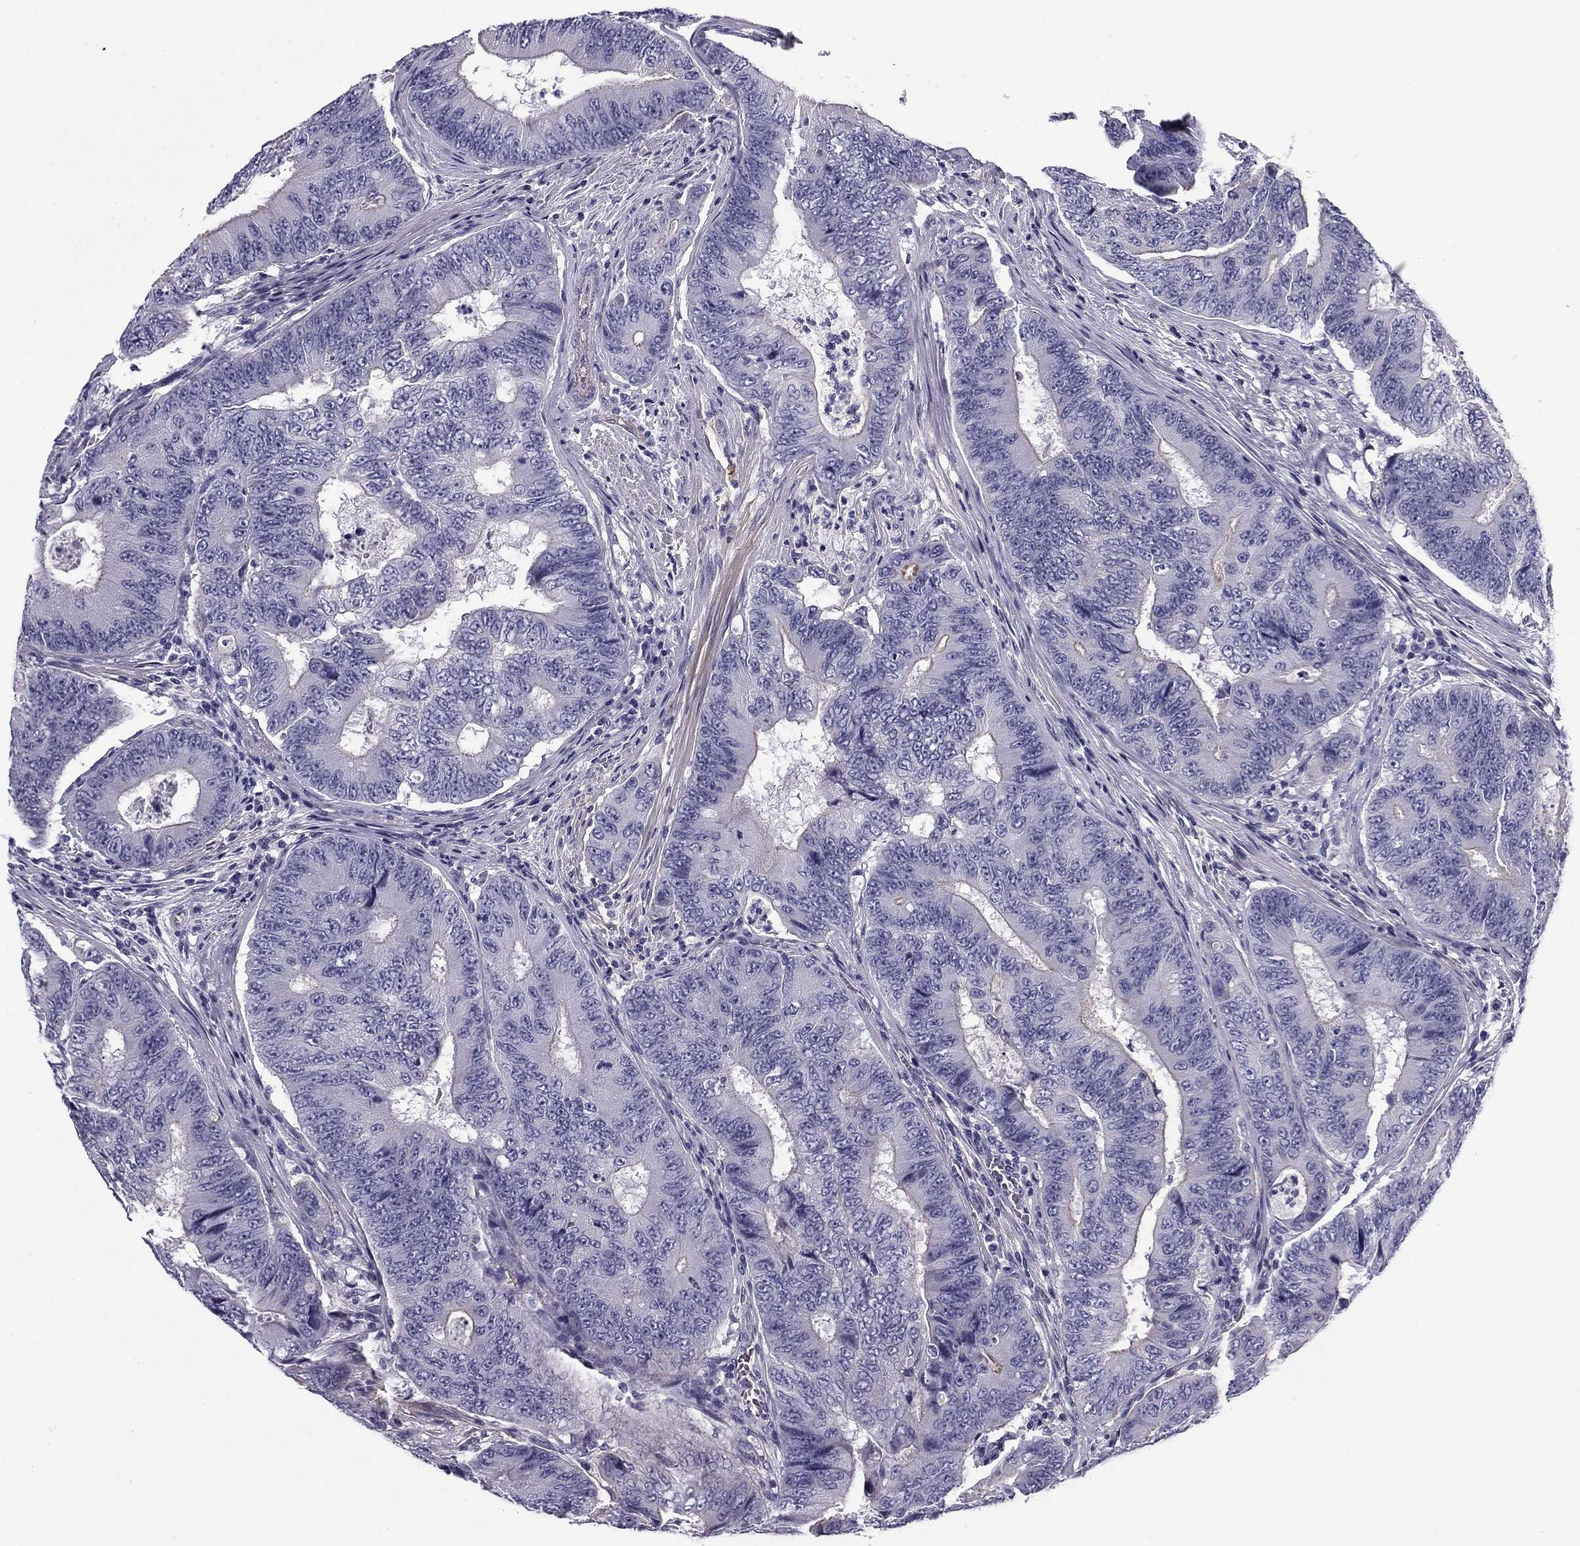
{"staining": {"intensity": "negative", "quantity": "none", "location": "none"}, "tissue": "colorectal cancer", "cell_type": "Tumor cells", "image_type": "cancer", "snomed": [{"axis": "morphology", "description": "Adenocarcinoma, NOS"}, {"axis": "topography", "description": "Colon"}], "caption": "Colorectal adenocarcinoma was stained to show a protein in brown. There is no significant positivity in tumor cells.", "gene": "FLNC", "patient": {"sex": "female", "age": 48}}